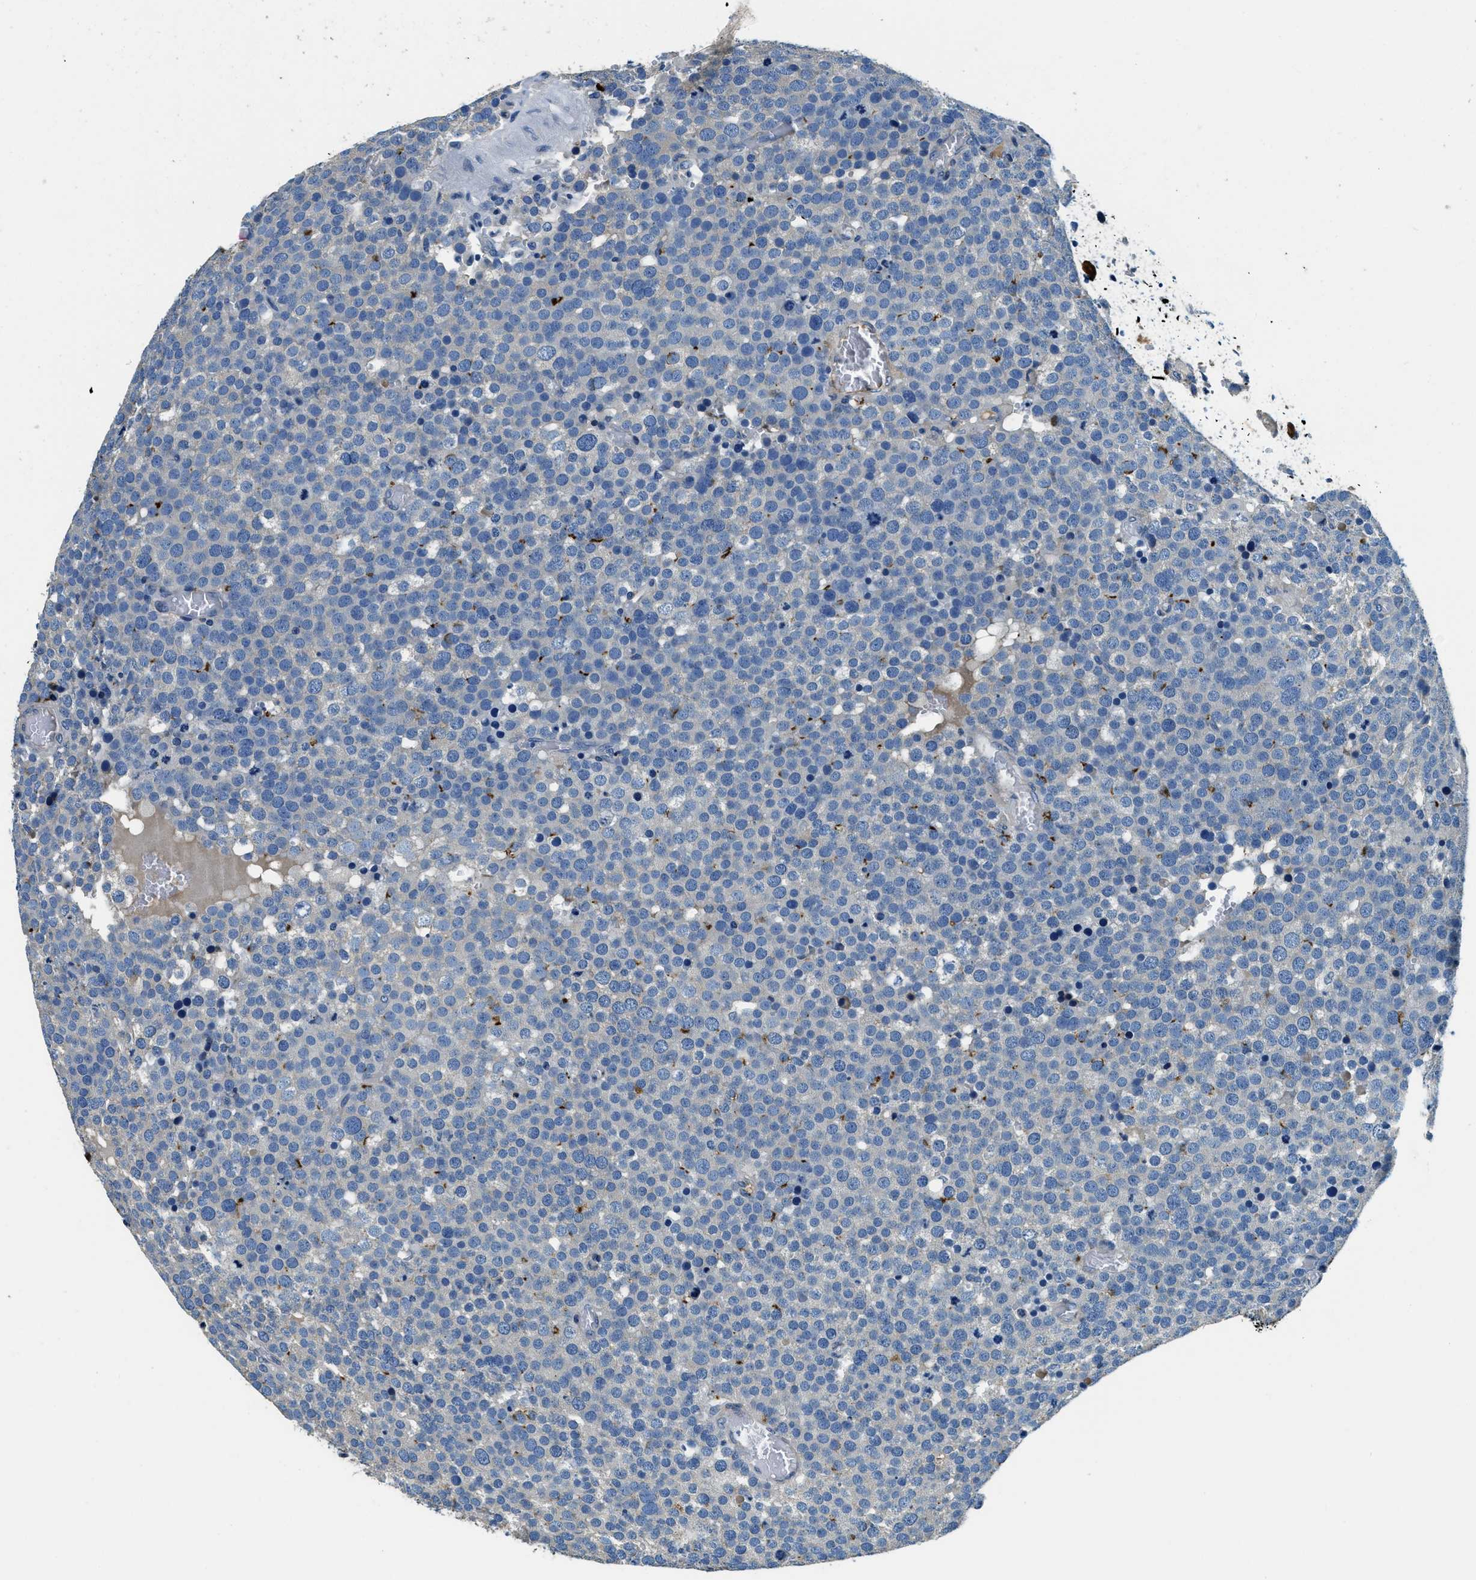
{"staining": {"intensity": "negative", "quantity": "none", "location": "none"}, "tissue": "testis cancer", "cell_type": "Tumor cells", "image_type": "cancer", "snomed": [{"axis": "morphology", "description": "Normal tissue, NOS"}, {"axis": "morphology", "description": "Seminoma, NOS"}, {"axis": "topography", "description": "Testis"}], "caption": "Immunohistochemistry photomicrograph of neoplastic tissue: testis seminoma stained with DAB reveals no significant protein expression in tumor cells.", "gene": "TMEM186", "patient": {"sex": "male", "age": 71}}